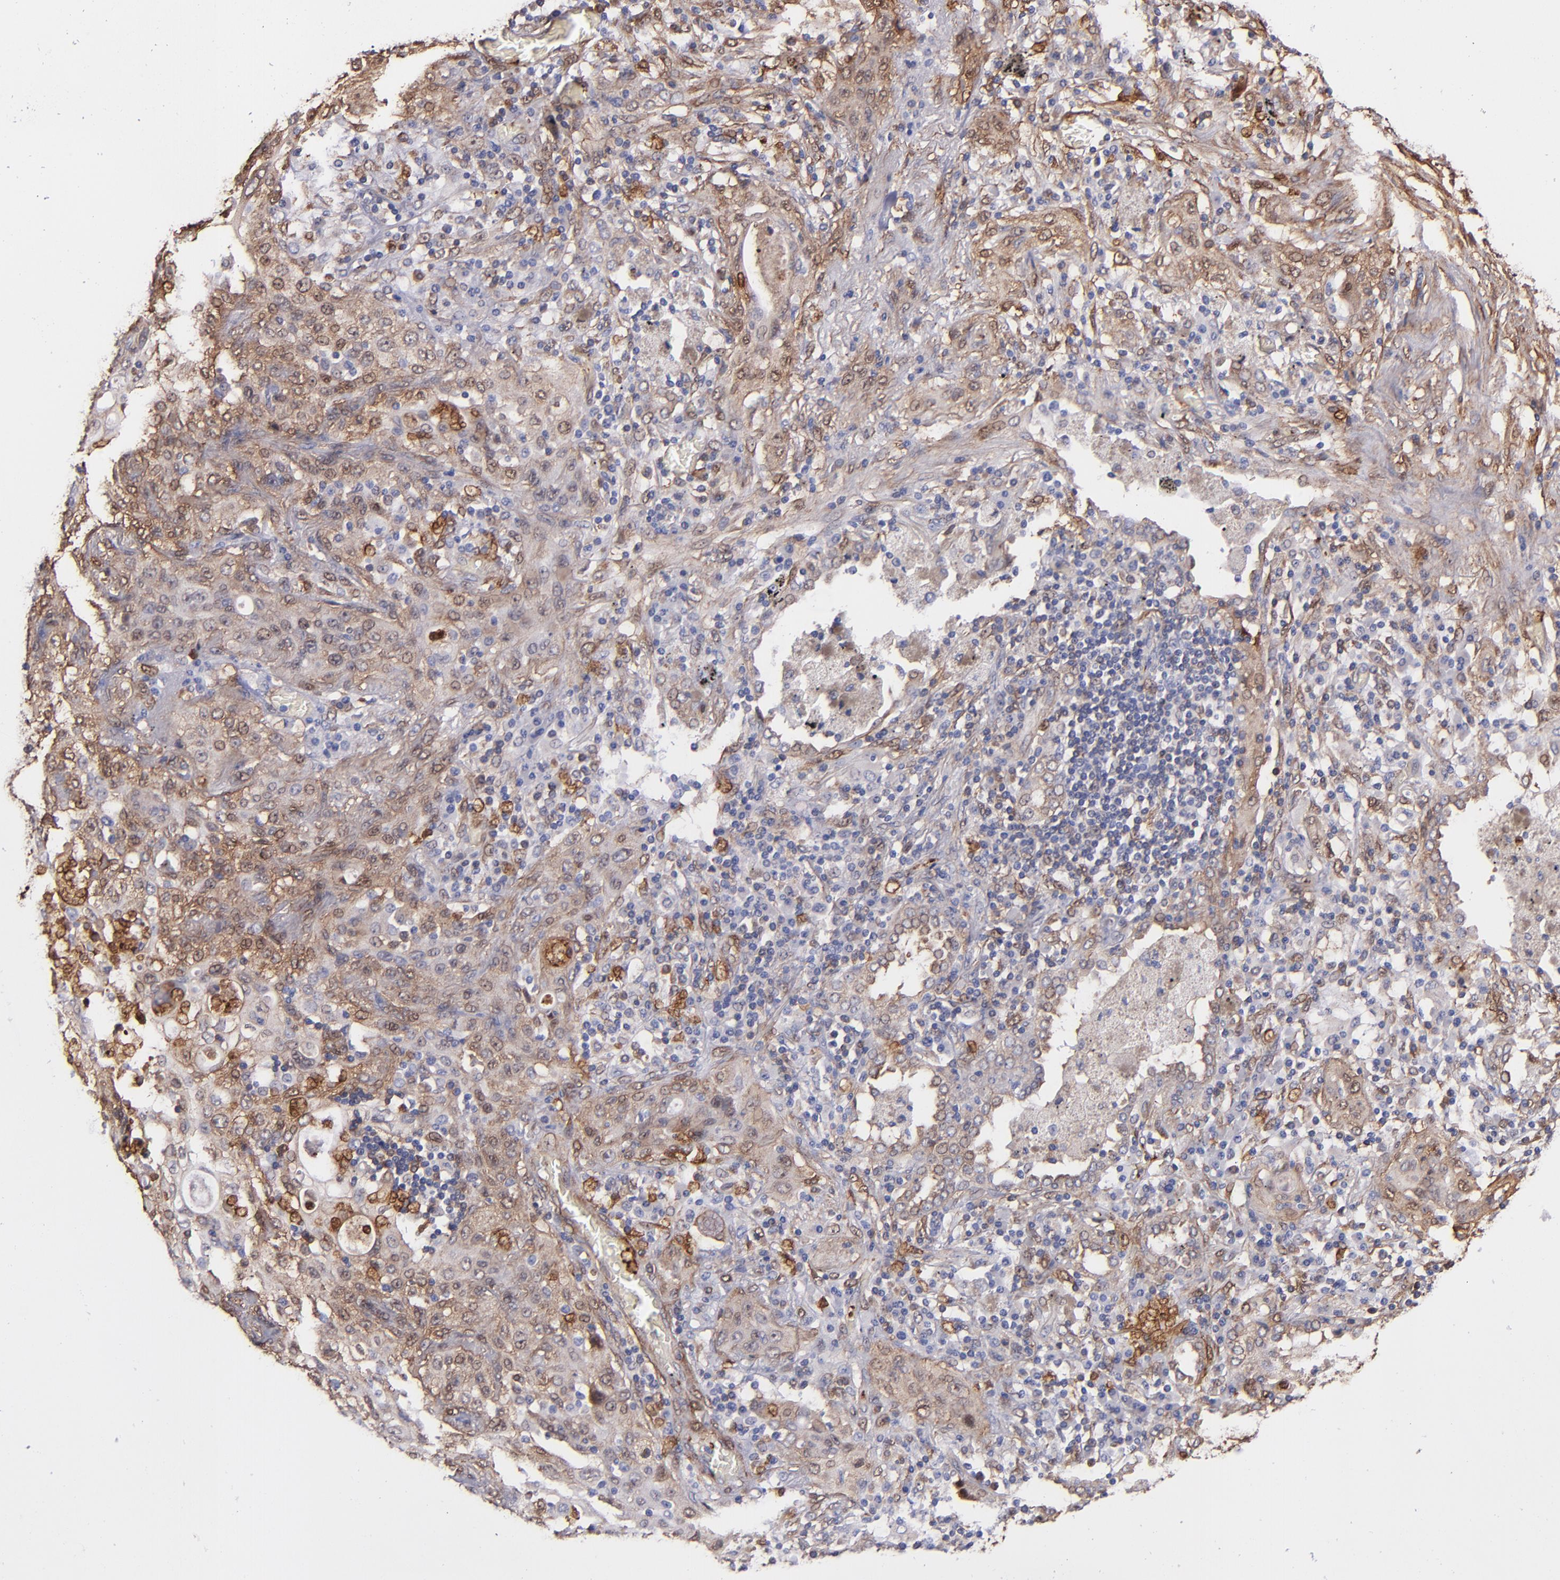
{"staining": {"intensity": "weak", "quantity": ">75%", "location": "cytoplasmic/membranous"}, "tissue": "lung cancer", "cell_type": "Tumor cells", "image_type": "cancer", "snomed": [{"axis": "morphology", "description": "Squamous cell carcinoma, NOS"}, {"axis": "topography", "description": "Lung"}], "caption": "This photomicrograph demonstrates immunohistochemistry staining of human lung cancer, with low weak cytoplasmic/membranous expression in about >75% of tumor cells.", "gene": "VCL", "patient": {"sex": "female", "age": 47}}